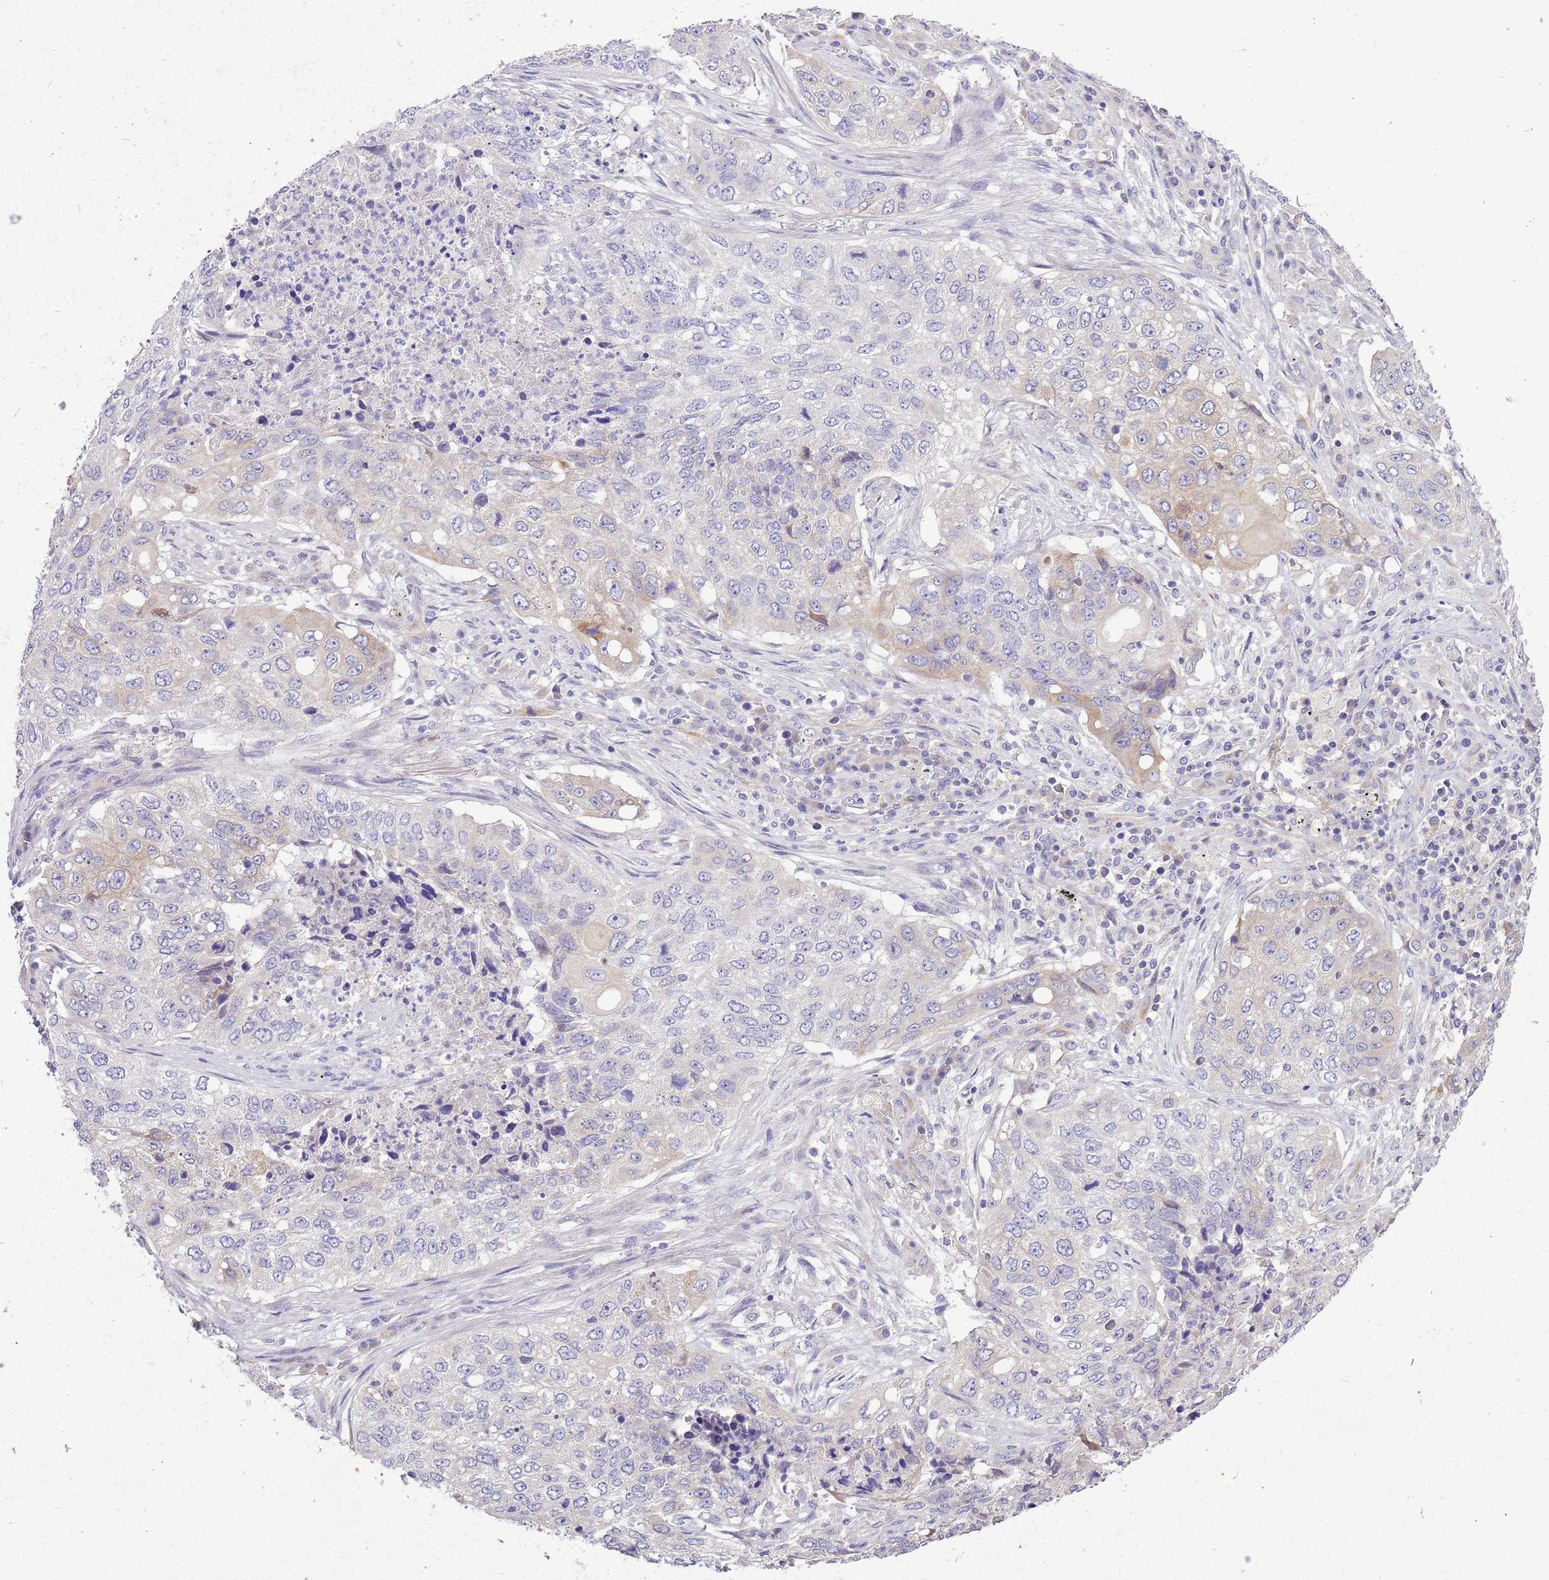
{"staining": {"intensity": "weak", "quantity": "<25%", "location": "cytoplasmic/membranous"}, "tissue": "lung cancer", "cell_type": "Tumor cells", "image_type": "cancer", "snomed": [{"axis": "morphology", "description": "Squamous cell carcinoma, NOS"}, {"axis": "topography", "description": "Lung"}], "caption": "Tumor cells show no significant positivity in lung cancer (squamous cell carcinoma).", "gene": "GLCE", "patient": {"sex": "female", "age": 63}}